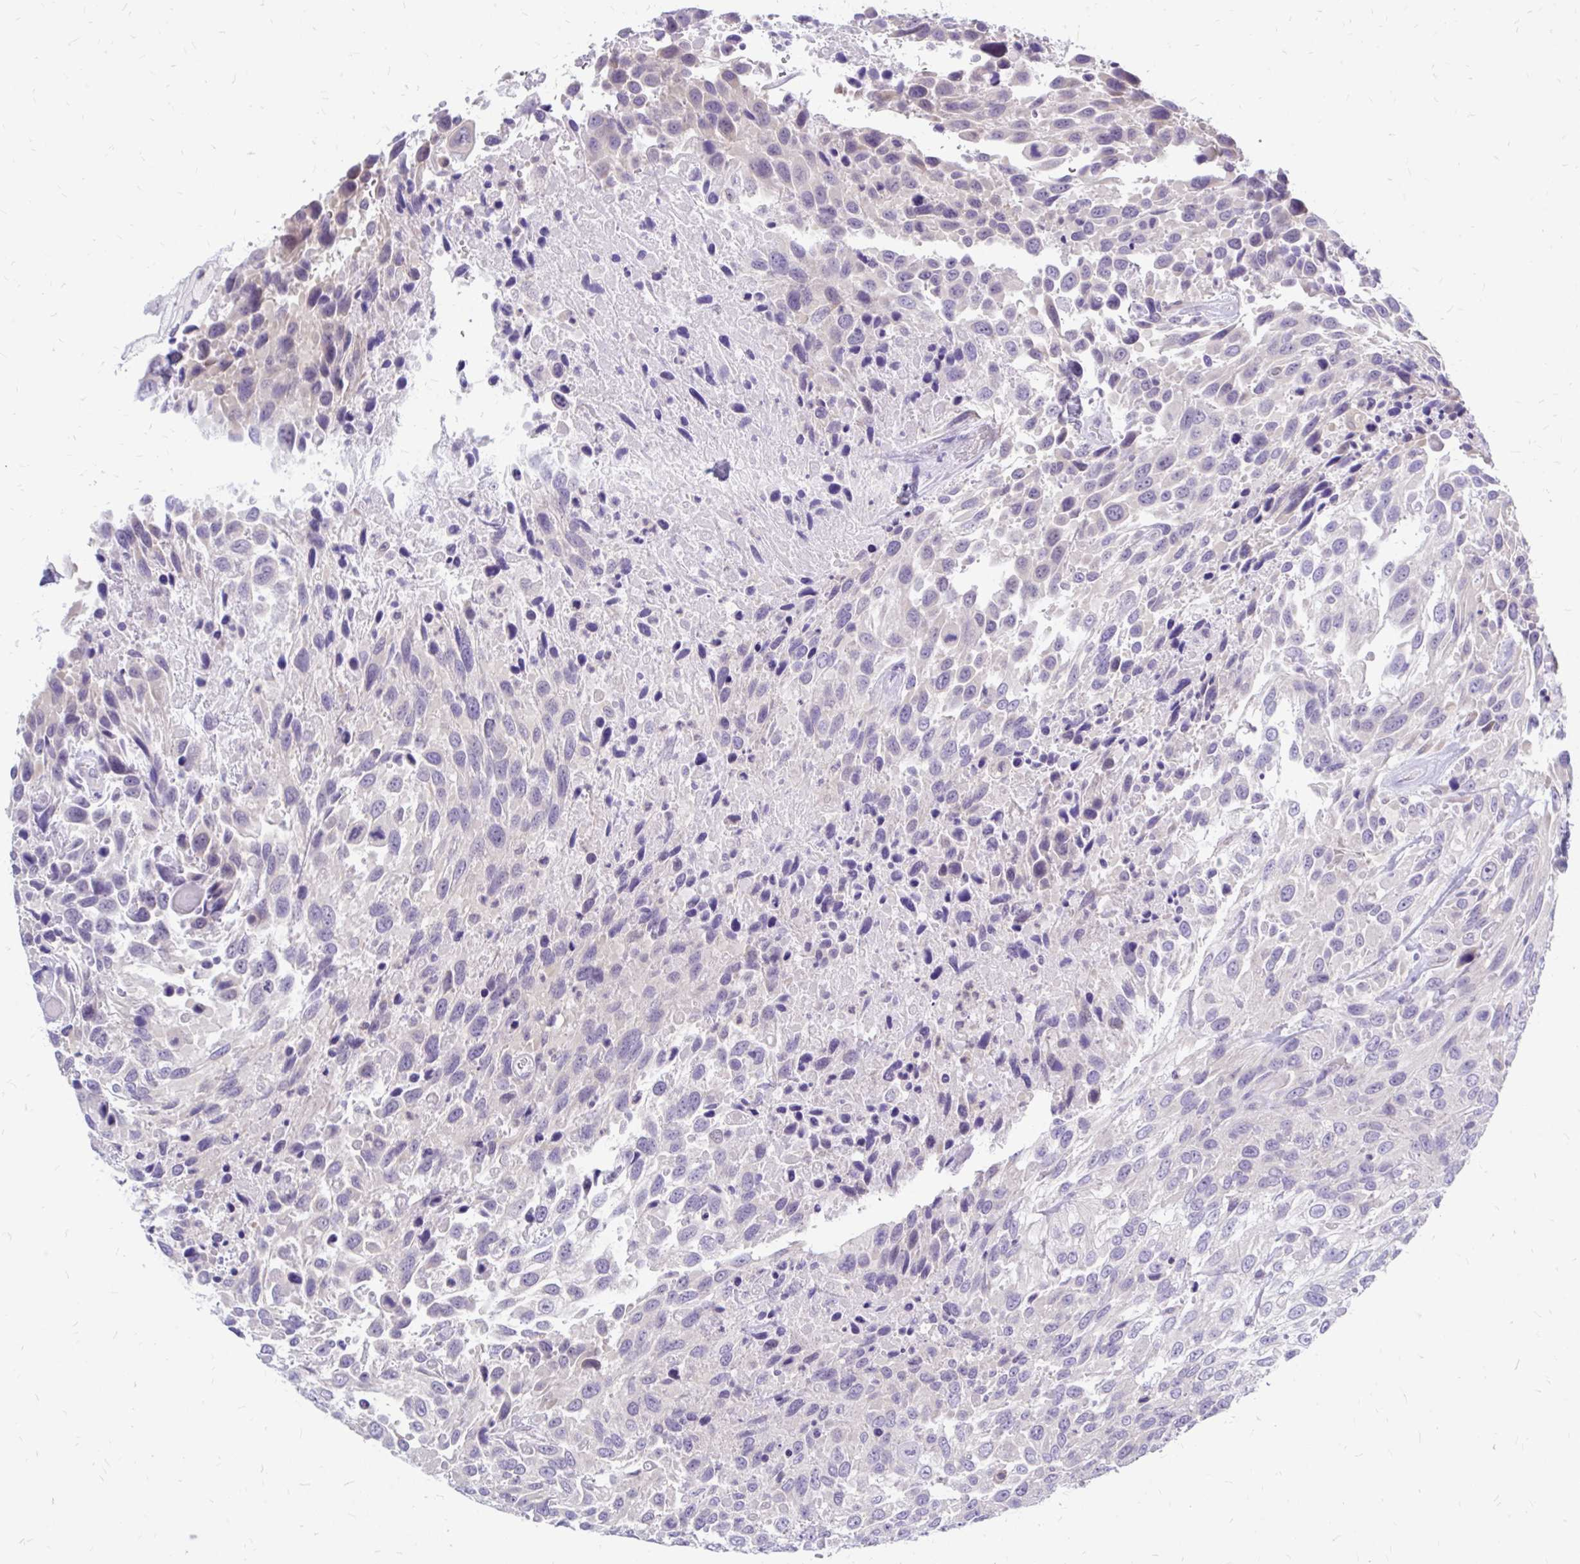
{"staining": {"intensity": "negative", "quantity": "none", "location": "none"}, "tissue": "urothelial cancer", "cell_type": "Tumor cells", "image_type": "cancer", "snomed": [{"axis": "morphology", "description": "Urothelial carcinoma, High grade"}, {"axis": "topography", "description": "Urinary bladder"}], "caption": "This is a micrograph of immunohistochemistry staining of urothelial cancer, which shows no staining in tumor cells. (Brightfield microscopy of DAB (3,3'-diaminobenzidine) immunohistochemistry at high magnification).", "gene": "MAP1LC3A", "patient": {"sex": "female", "age": 70}}